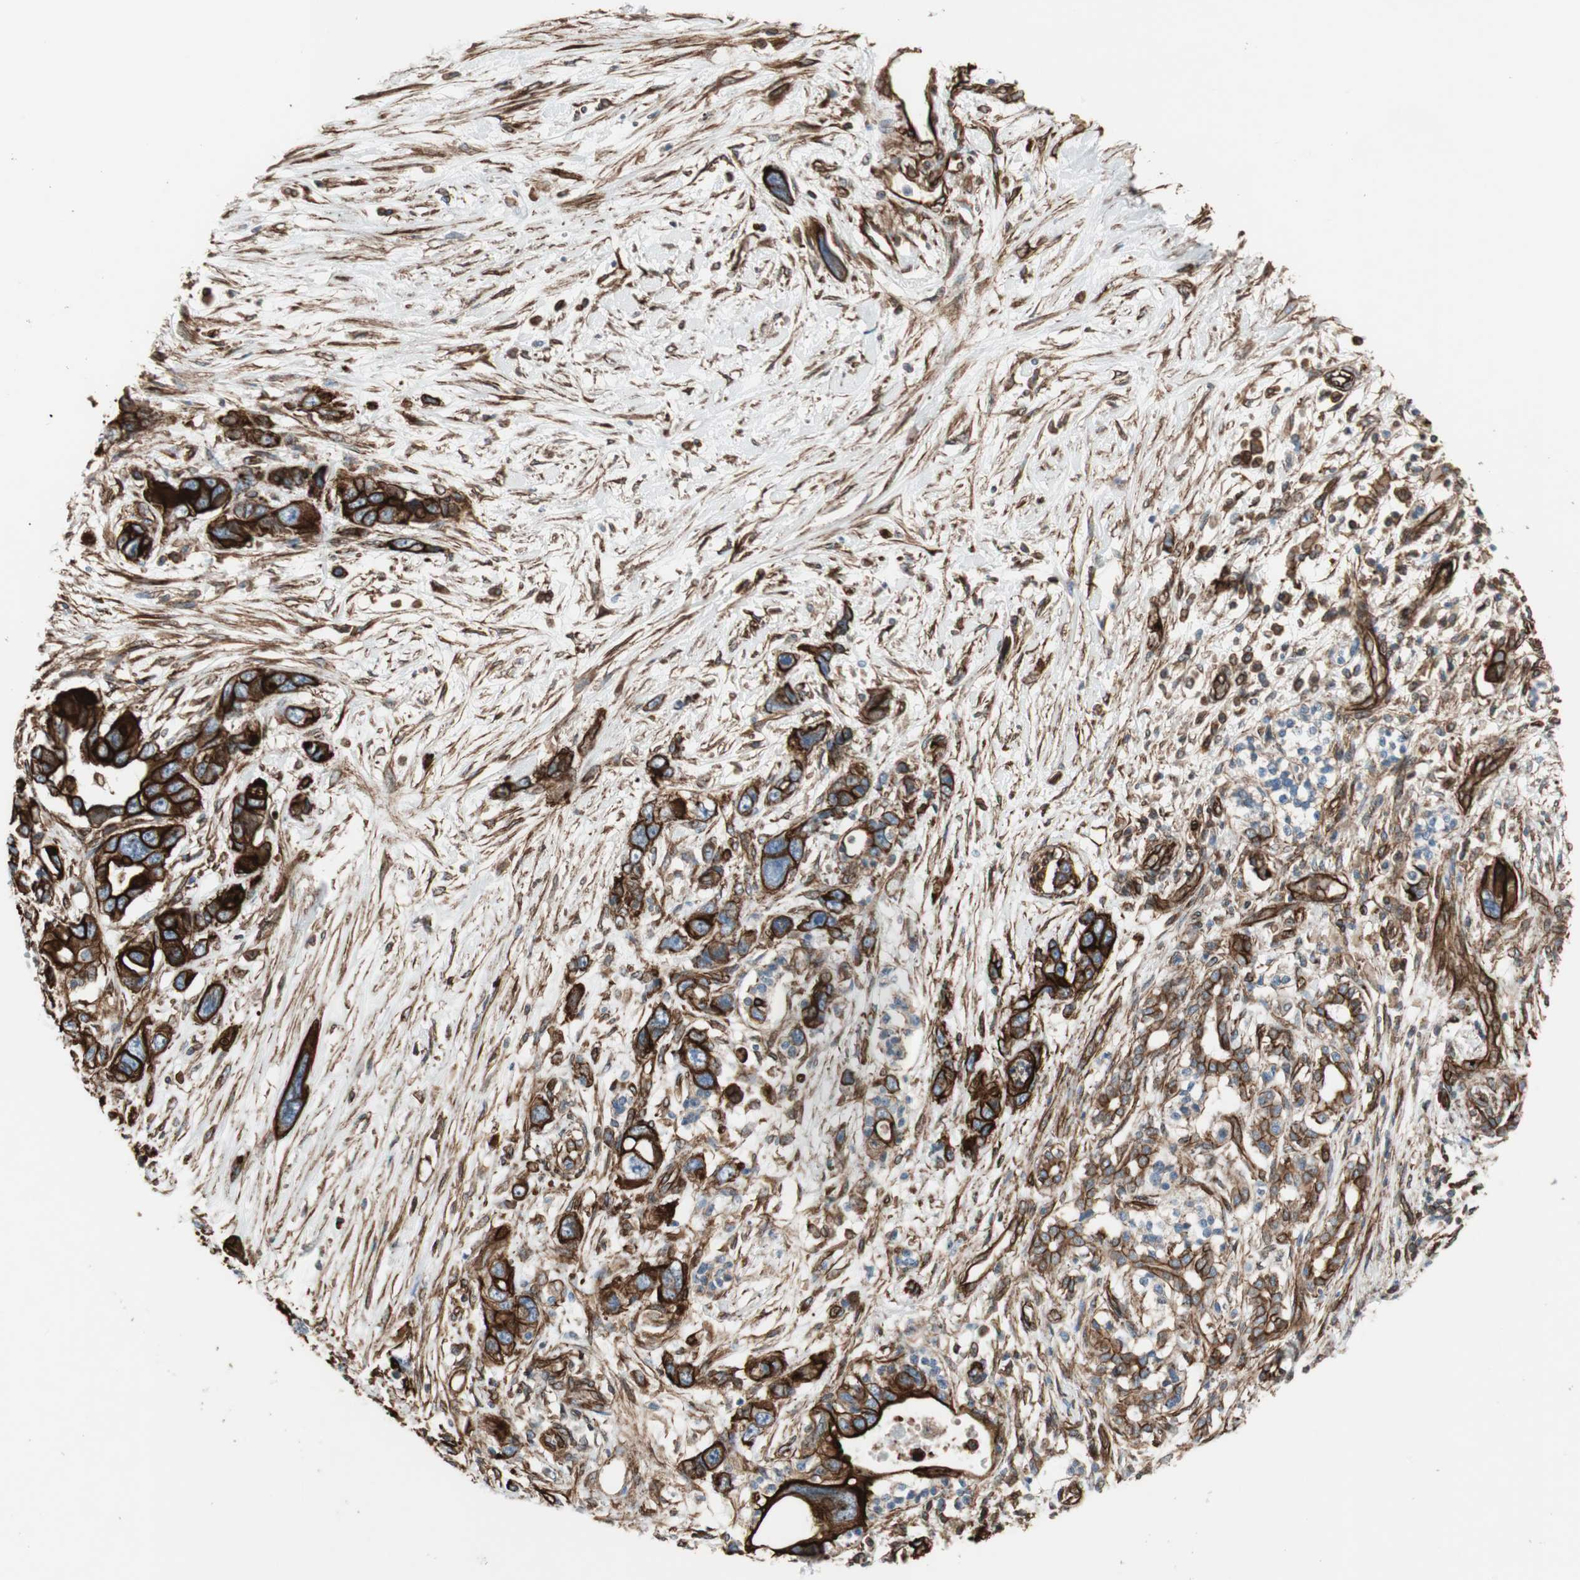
{"staining": {"intensity": "strong", "quantity": ">75%", "location": "cytoplasmic/membranous"}, "tissue": "pancreatic cancer", "cell_type": "Tumor cells", "image_type": "cancer", "snomed": [{"axis": "morphology", "description": "Adenocarcinoma, NOS"}, {"axis": "topography", "description": "Pancreas"}], "caption": "This micrograph exhibits IHC staining of adenocarcinoma (pancreatic), with high strong cytoplasmic/membranous expression in about >75% of tumor cells.", "gene": "TCTA", "patient": {"sex": "male", "age": 46}}